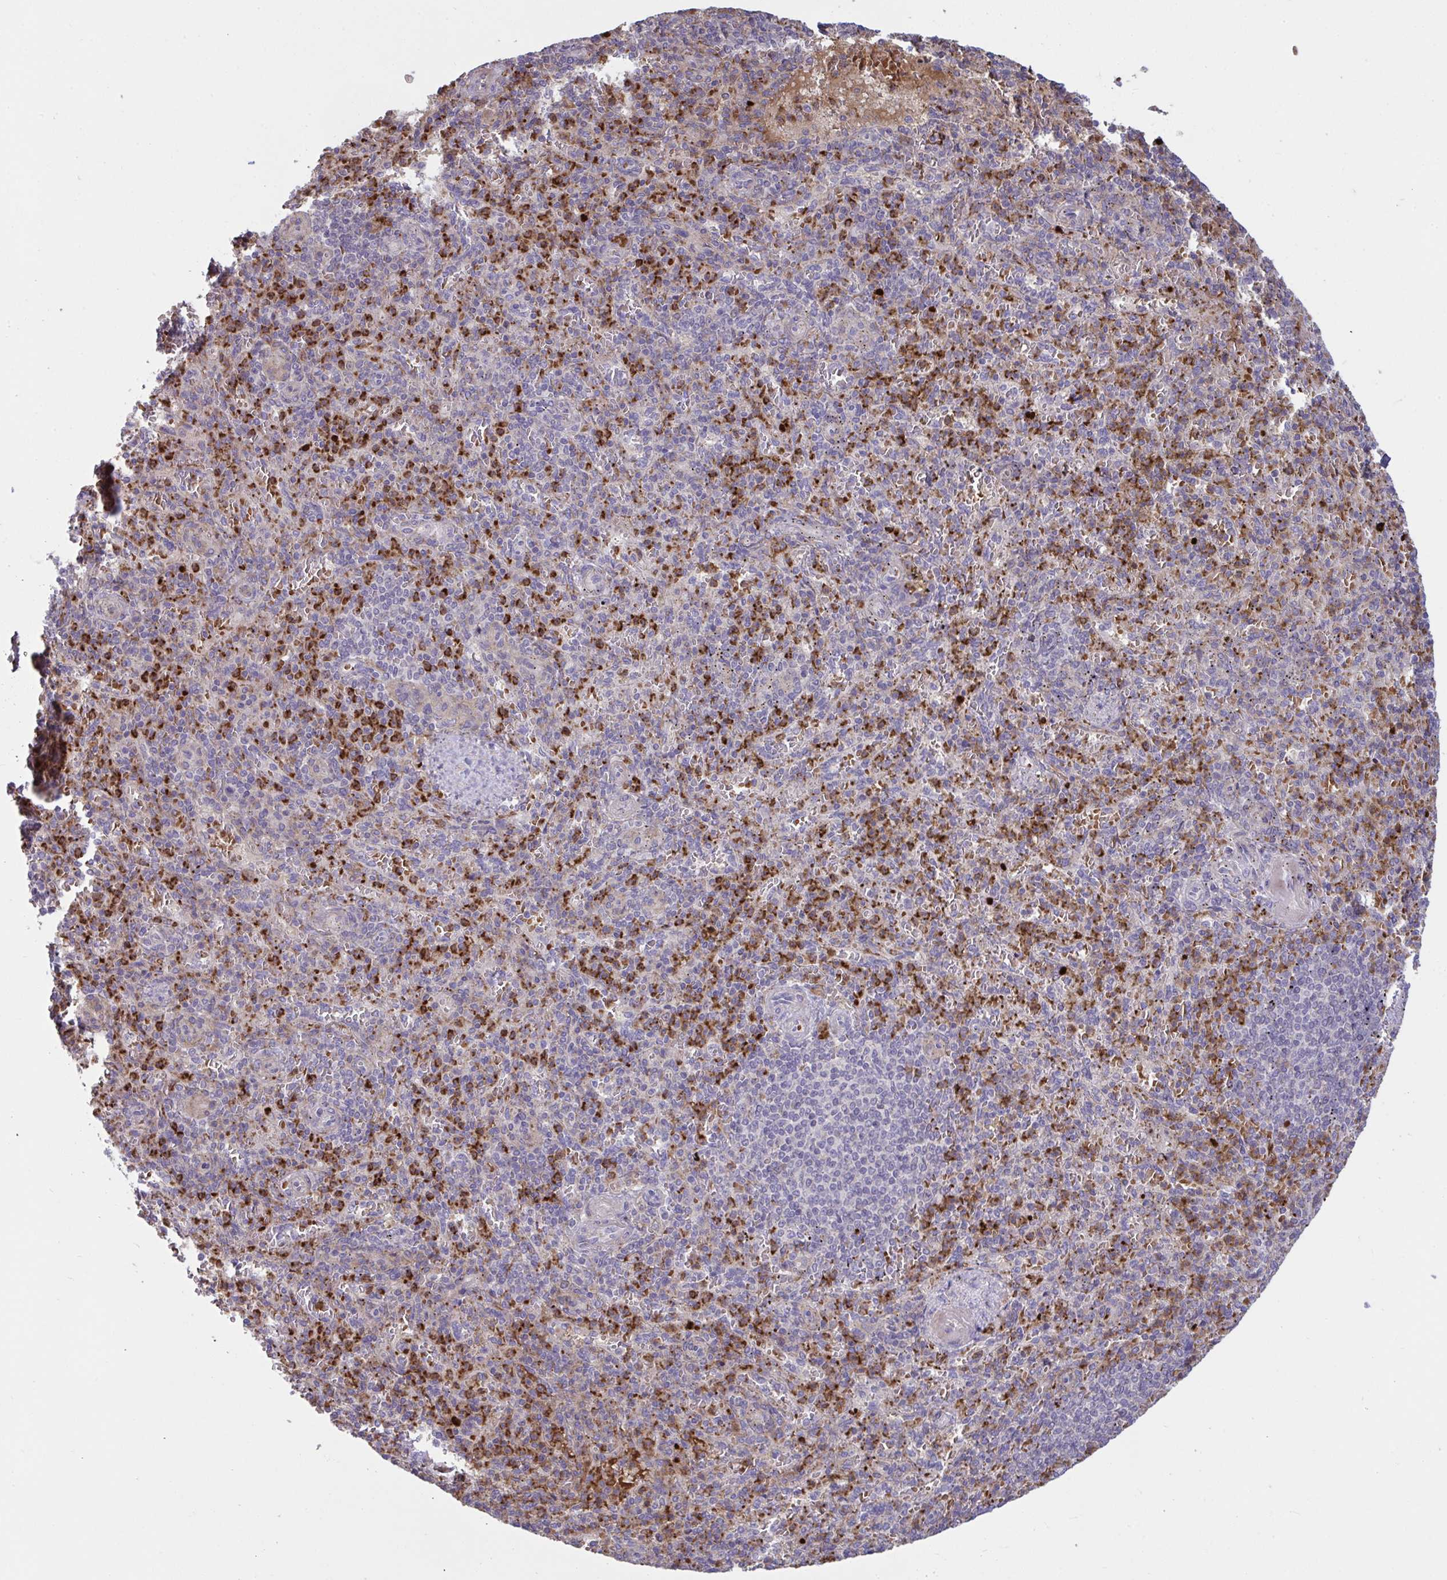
{"staining": {"intensity": "strong", "quantity": "25%-75%", "location": "cytoplasmic/membranous"}, "tissue": "spleen", "cell_type": "Cells in red pulp", "image_type": "normal", "snomed": [{"axis": "morphology", "description": "Normal tissue, NOS"}, {"axis": "topography", "description": "Spleen"}], "caption": "About 25%-75% of cells in red pulp in benign spleen demonstrate strong cytoplasmic/membranous protein expression as visualized by brown immunohistochemical staining.", "gene": "IL1R1", "patient": {"sex": "female", "age": 74}}